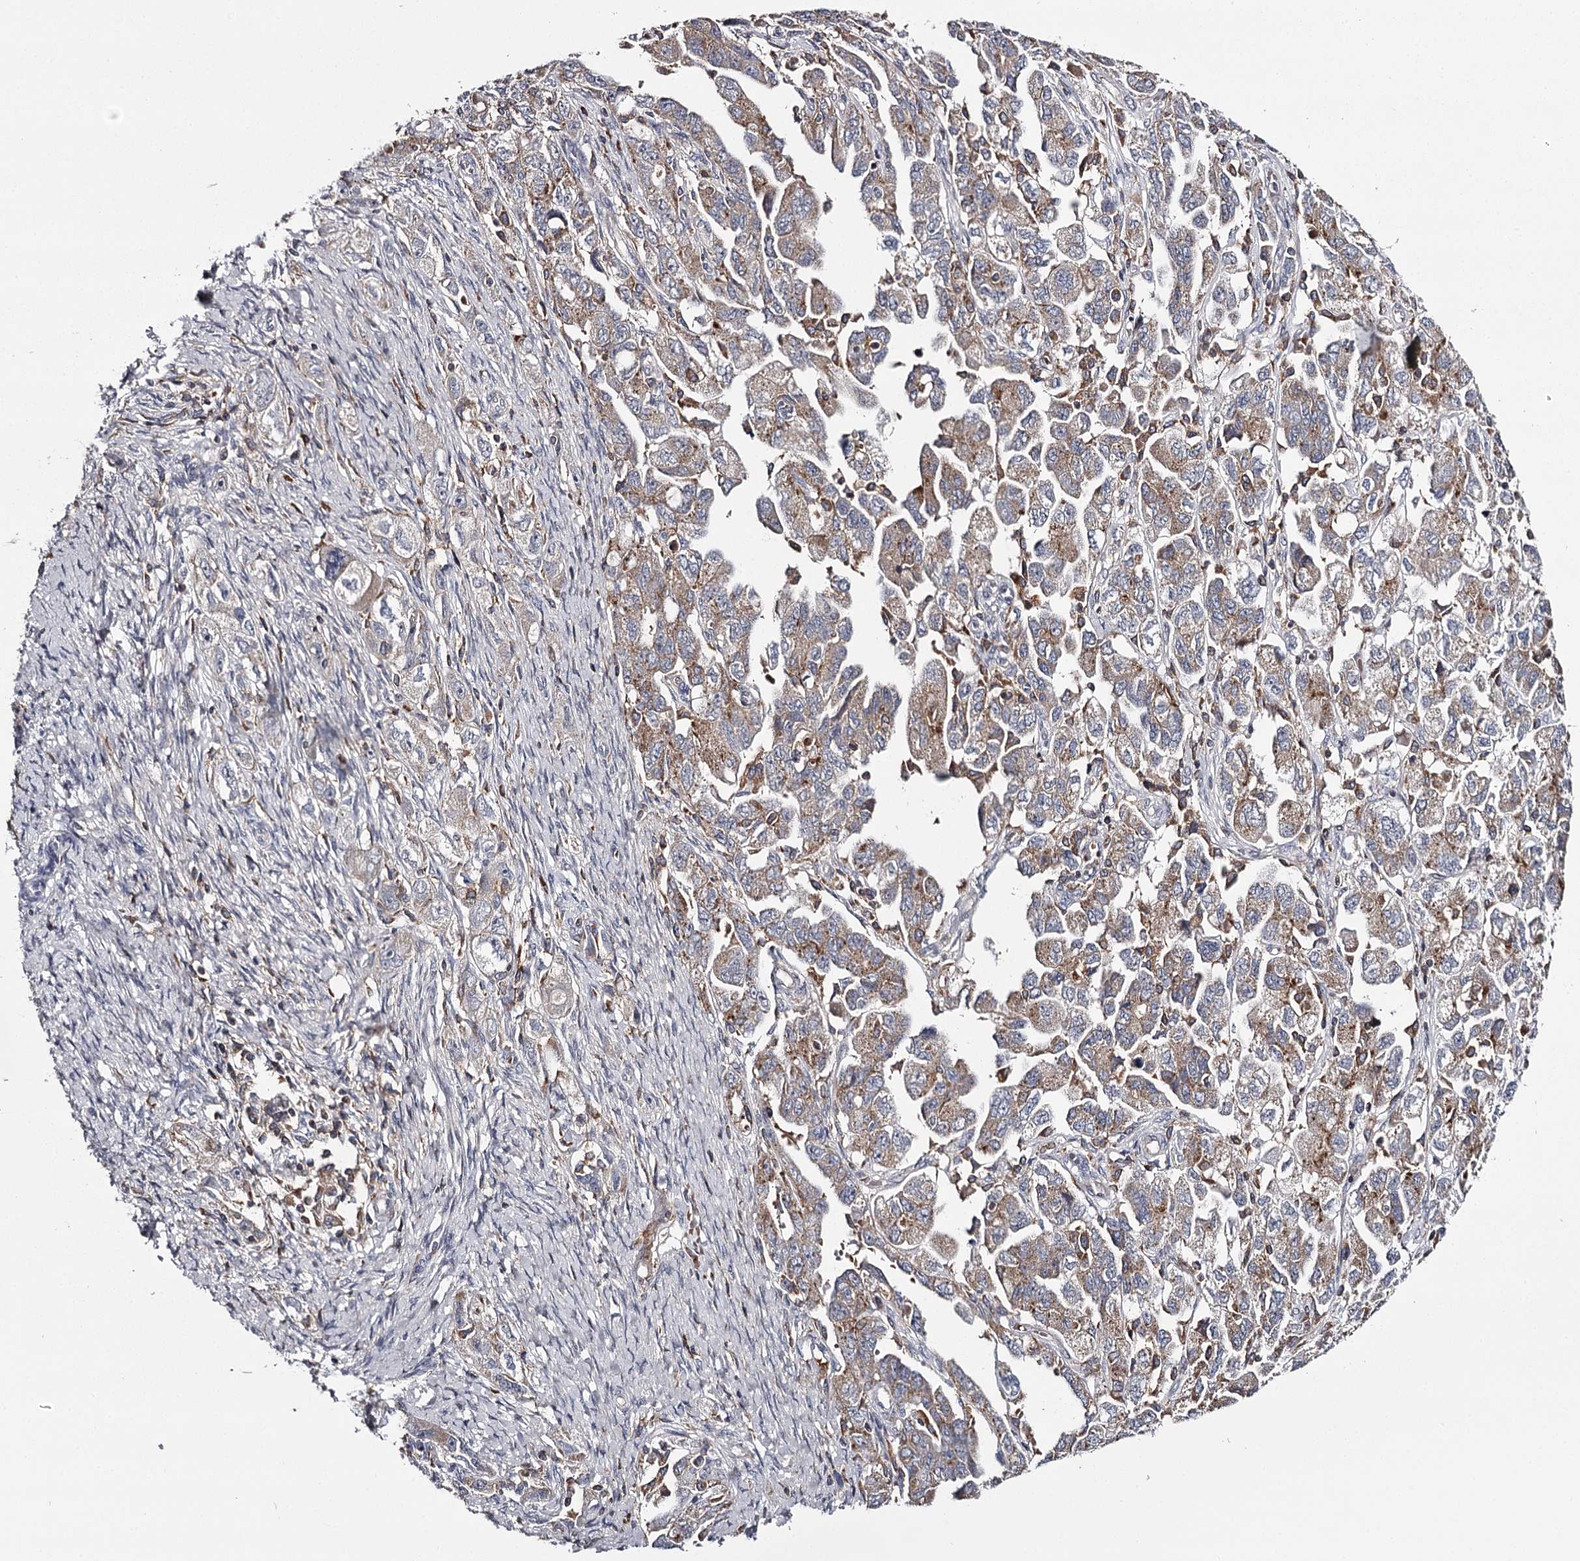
{"staining": {"intensity": "moderate", "quantity": "25%-75%", "location": "cytoplasmic/membranous"}, "tissue": "ovarian cancer", "cell_type": "Tumor cells", "image_type": "cancer", "snomed": [{"axis": "morphology", "description": "Carcinoma, NOS"}, {"axis": "morphology", "description": "Cystadenocarcinoma, serous, NOS"}, {"axis": "topography", "description": "Ovary"}], "caption": "The image exhibits a brown stain indicating the presence of a protein in the cytoplasmic/membranous of tumor cells in serous cystadenocarcinoma (ovarian).", "gene": "RASSF6", "patient": {"sex": "female", "age": 69}}